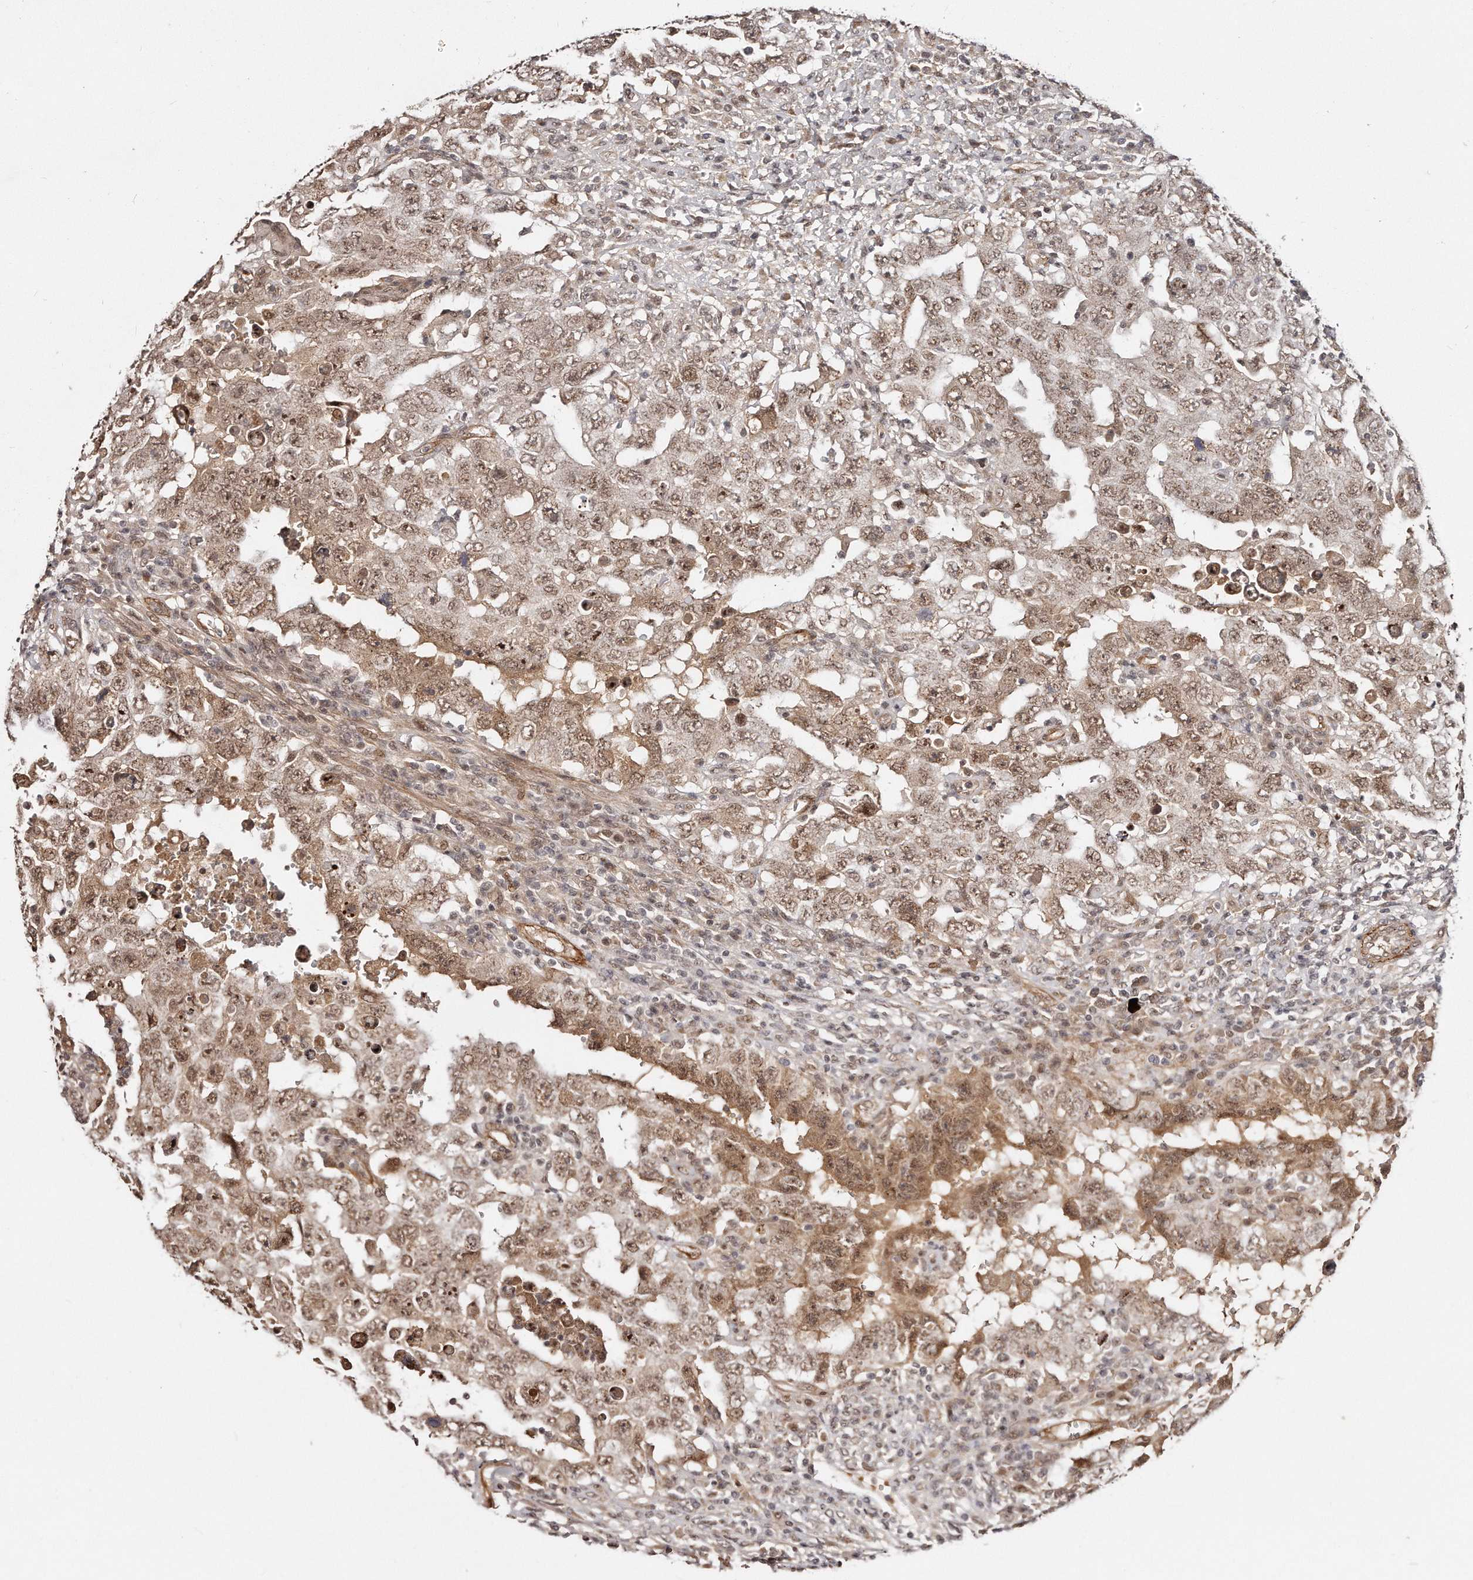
{"staining": {"intensity": "moderate", "quantity": ">75%", "location": "cytoplasmic/membranous,nuclear"}, "tissue": "testis cancer", "cell_type": "Tumor cells", "image_type": "cancer", "snomed": [{"axis": "morphology", "description": "Carcinoma, Embryonal, NOS"}, {"axis": "topography", "description": "Testis"}], "caption": "Human testis embryonal carcinoma stained with a brown dye reveals moderate cytoplasmic/membranous and nuclear positive staining in about >75% of tumor cells.", "gene": "SOX4", "patient": {"sex": "male", "age": 26}}